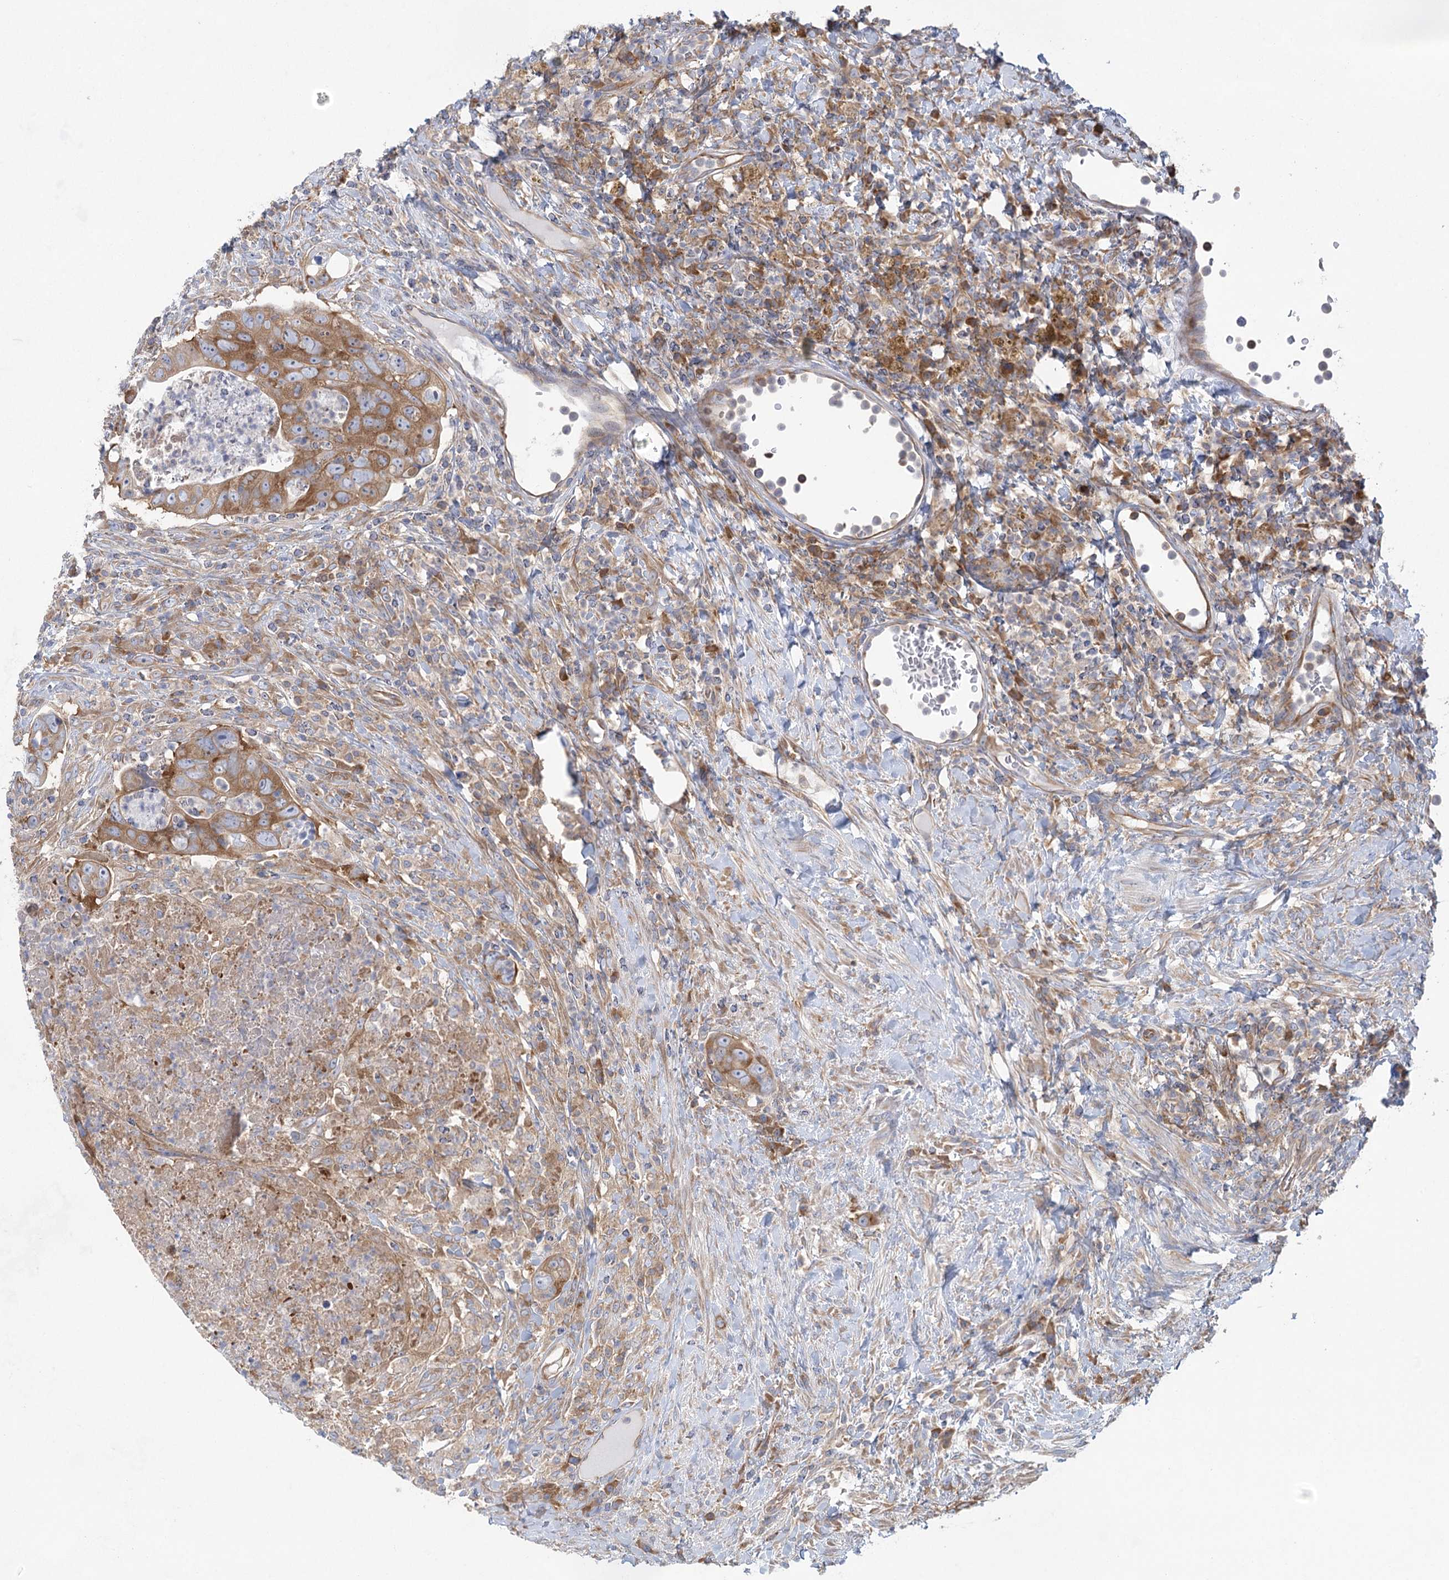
{"staining": {"intensity": "moderate", "quantity": ">75%", "location": "cytoplasmic/membranous"}, "tissue": "colorectal cancer", "cell_type": "Tumor cells", "image_type": "cancer", "snomed": [{"axis": "morphology", "description": "Adenocarcinoma, NOS"}, {"axis": "topography", "description": "Rectum"}], "caption": "A medium amount of moderate cytoplasmic/membranous expression is identified in approximately >75% of tumor cells in colorectal adenocarcinoma tissue.", "gene": "EIF3A", "patient": {"sex": "male", "age": 59}}